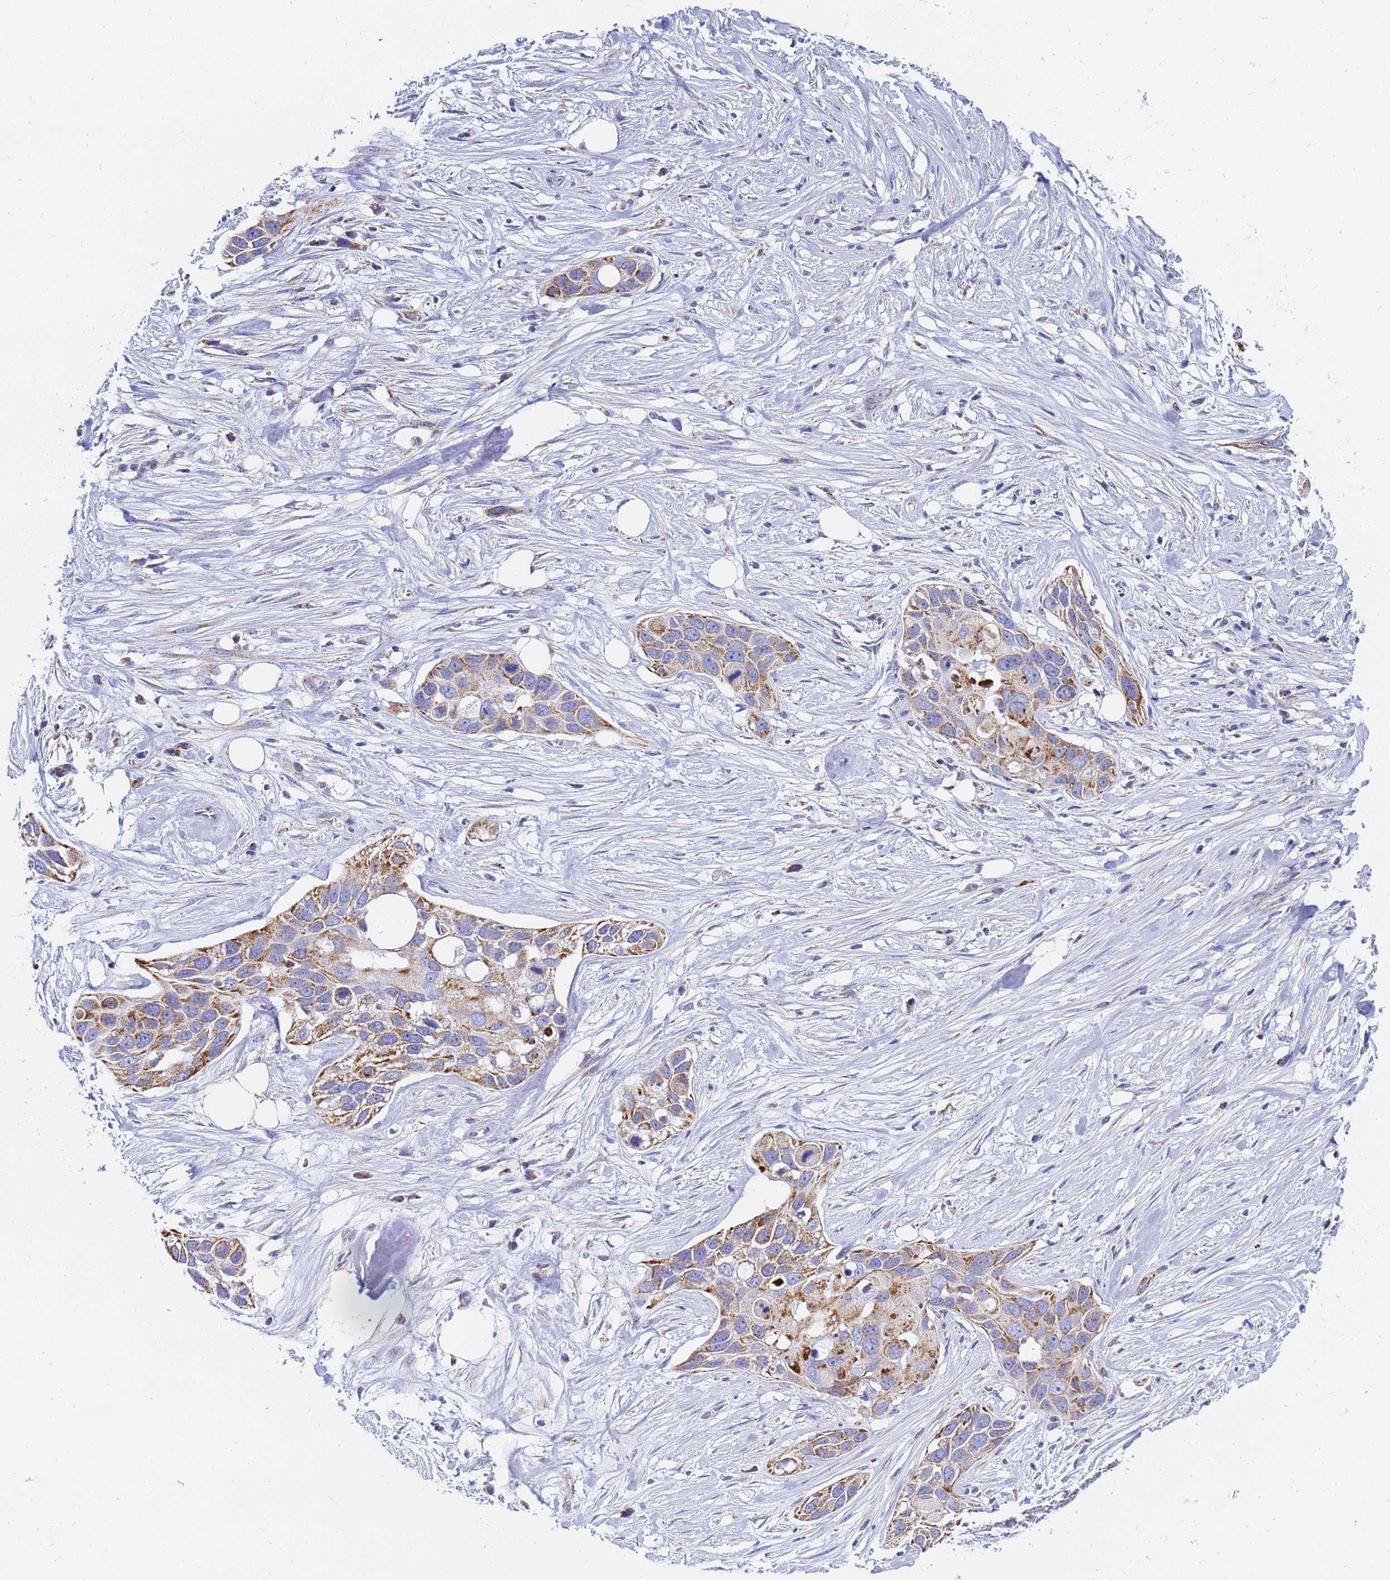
{"staining": {"intensity": "moderate", "quantity": ">75%", "location": "cytoplasmic/membranous"}, "tissue": "pancreatic cancer", "cell_type": "Tumor cells", "image_type": "cancer", "snomed": [{"axis": "morphology", "description": "Adenocarcinoma, NOS"}, {"axis": "topography", "description": "Pancreas"}], "caption": "Brown immunohistochemical staining in pancreatic cancer displays moderate cytoplasmic/membranous positivity in approximately >75% of tumor cells.", "gene": "CNIH4", "patient": {"sex": "female", "age": 60}}